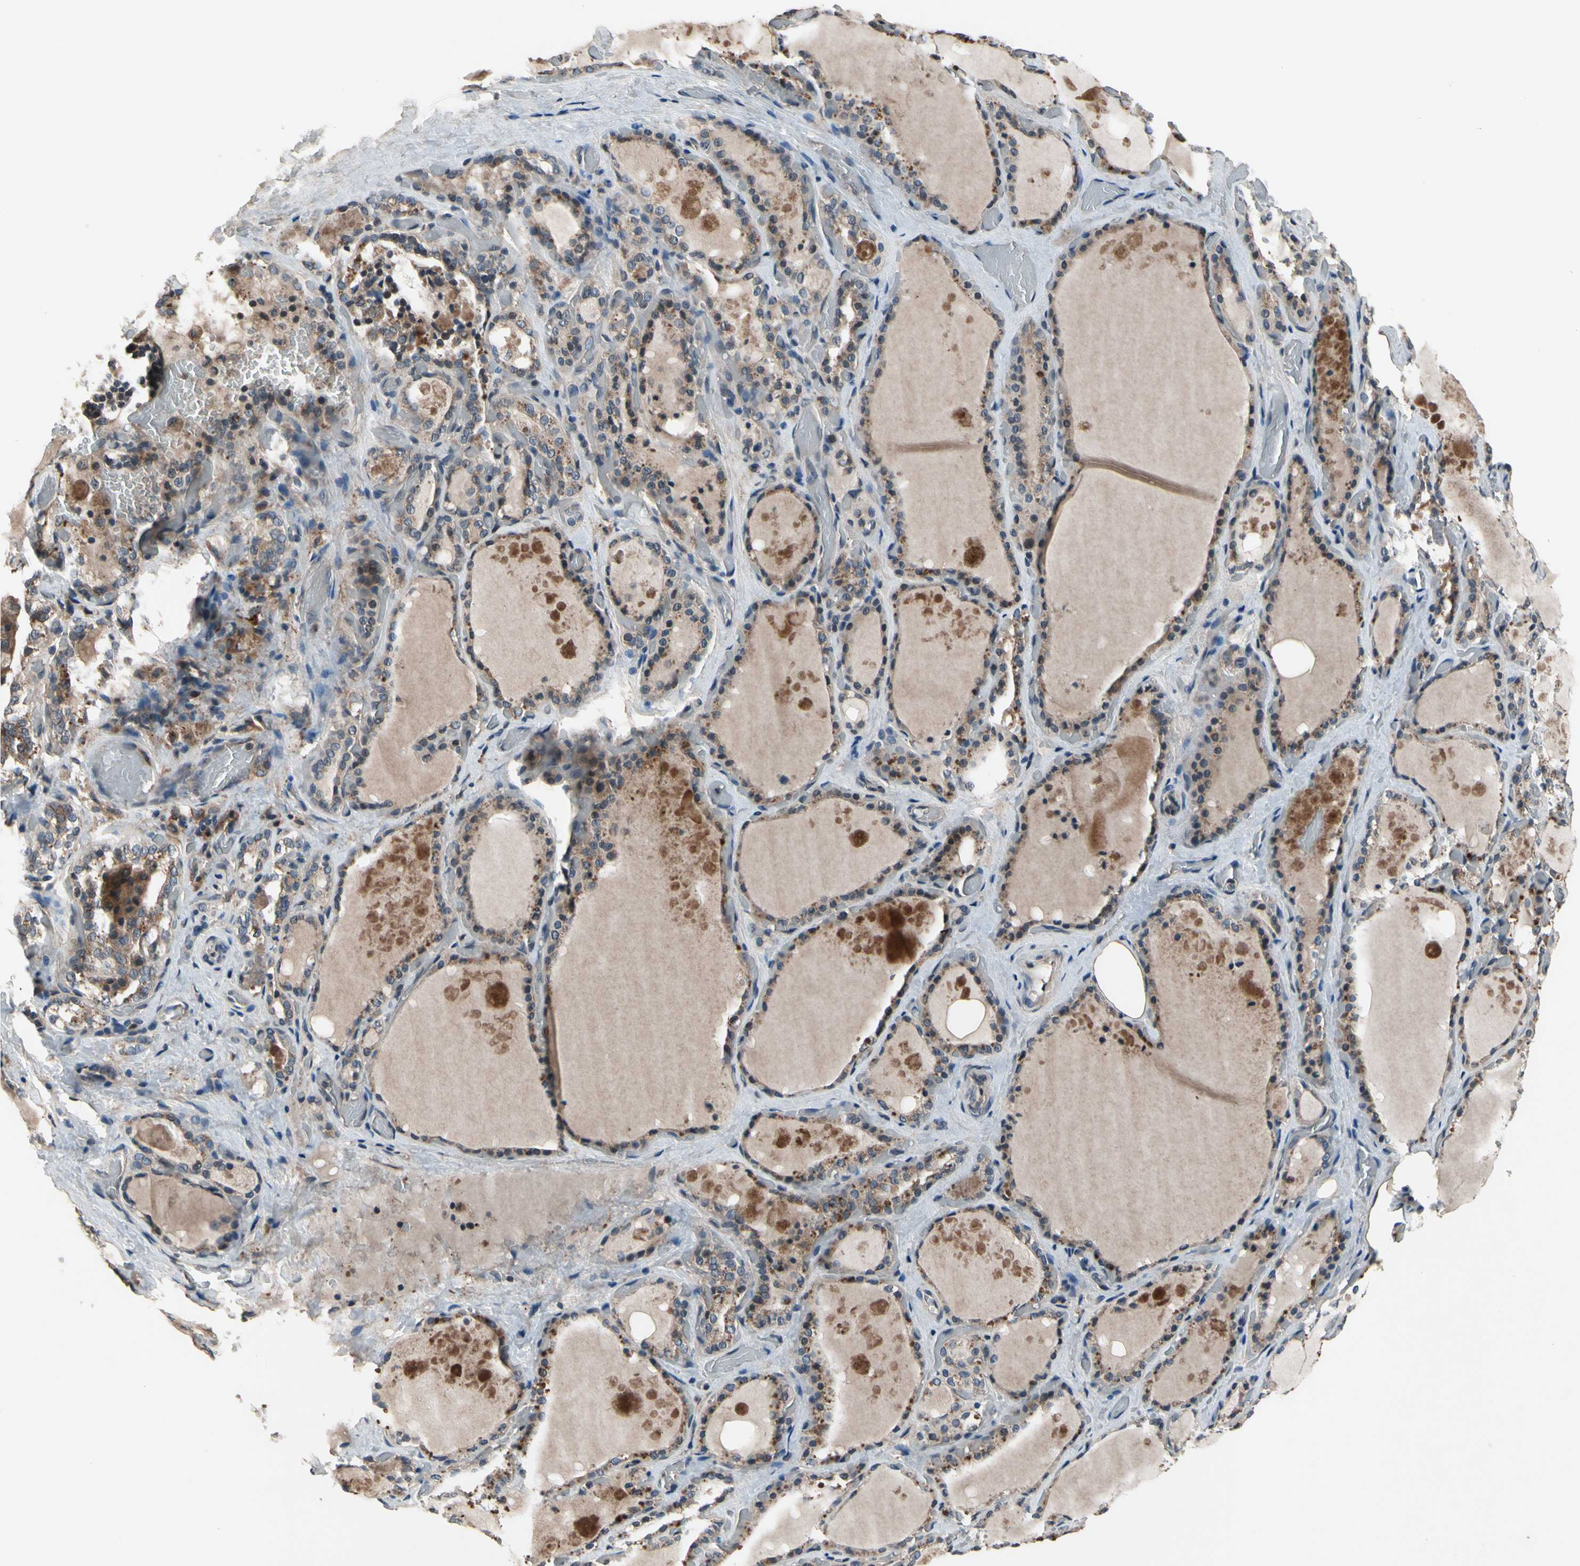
{"staining": {"intensity": "weak", "quantity": ">75%", "location": "cytoplasmic/membranous"}, "tissue": "thyroid gland", "cell_type": "Glandular cells", "image_type": "normal", "snomed": [{"axis": "morphology", "description": "Normal tissue, NOS"}, {"axis": "topography", "description": "Thyroid gland"}], "caption": "Weak cytoplasmic/membranous staining for a protein is present in approximately >75% of glandular cells of unremarkable thyroid gland using immunohistochemistry.", "gene": "MBTPS2", "patient": {"sex": "male", "age": 61}}